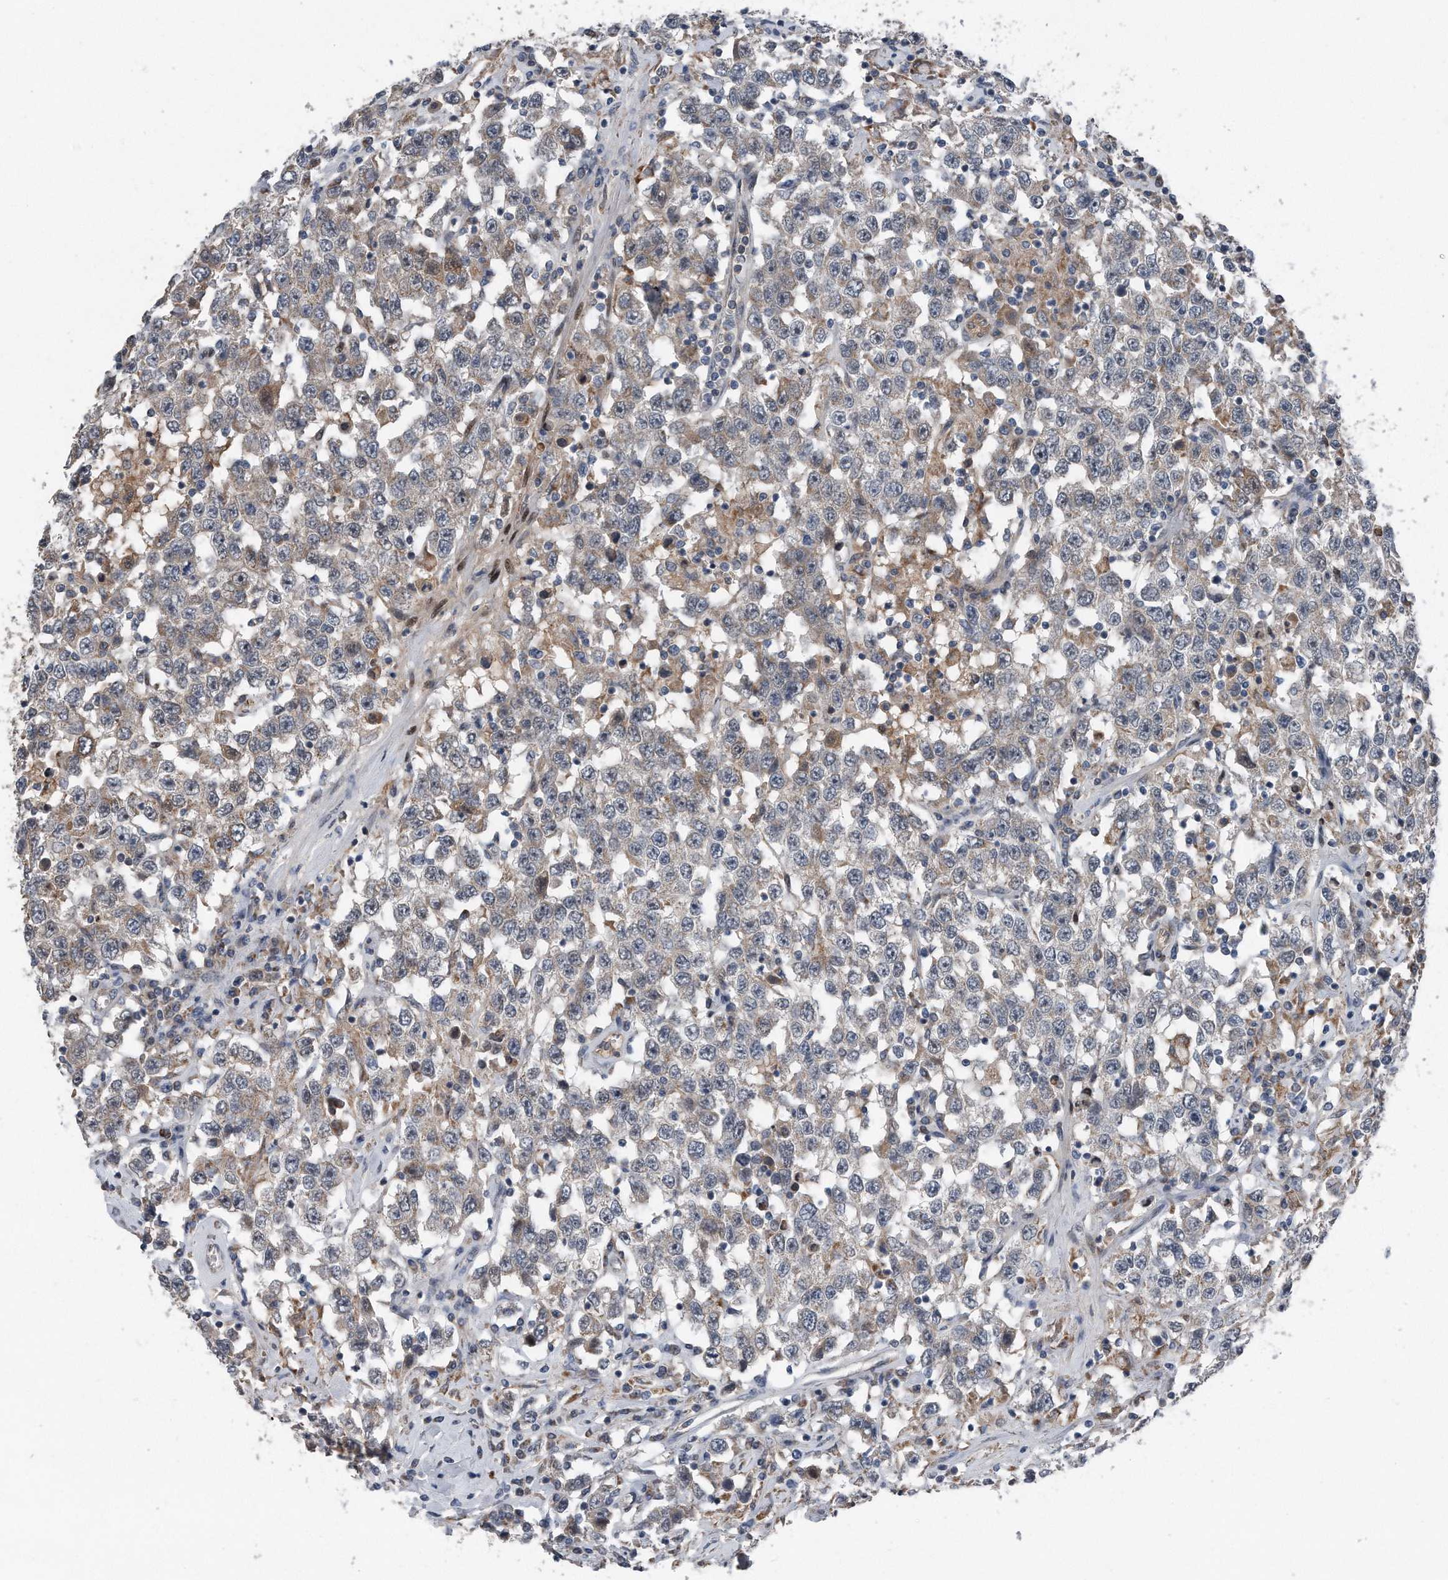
{"staining": {"intensity": "weak", "quantity": "<25%", "location": "cytoplasmic/membranous"}, "tissue": "testis cancer", "cell_type": "Tumor cells", "image_type": "cancer", "snomed": [{"axis": "morphology", "description": "Seminoma, NOS"}, {"axis": "topography", "description": "Testis"}], "caption": "Image shows no protein positivity in tumor cells of testis seminoma tissue. The staining is performed using DAB brown chromogen with nuclei counter-stained in using hematoxylin.", "gene": "DST", "patient": {"sex": "male", "age": 41}}